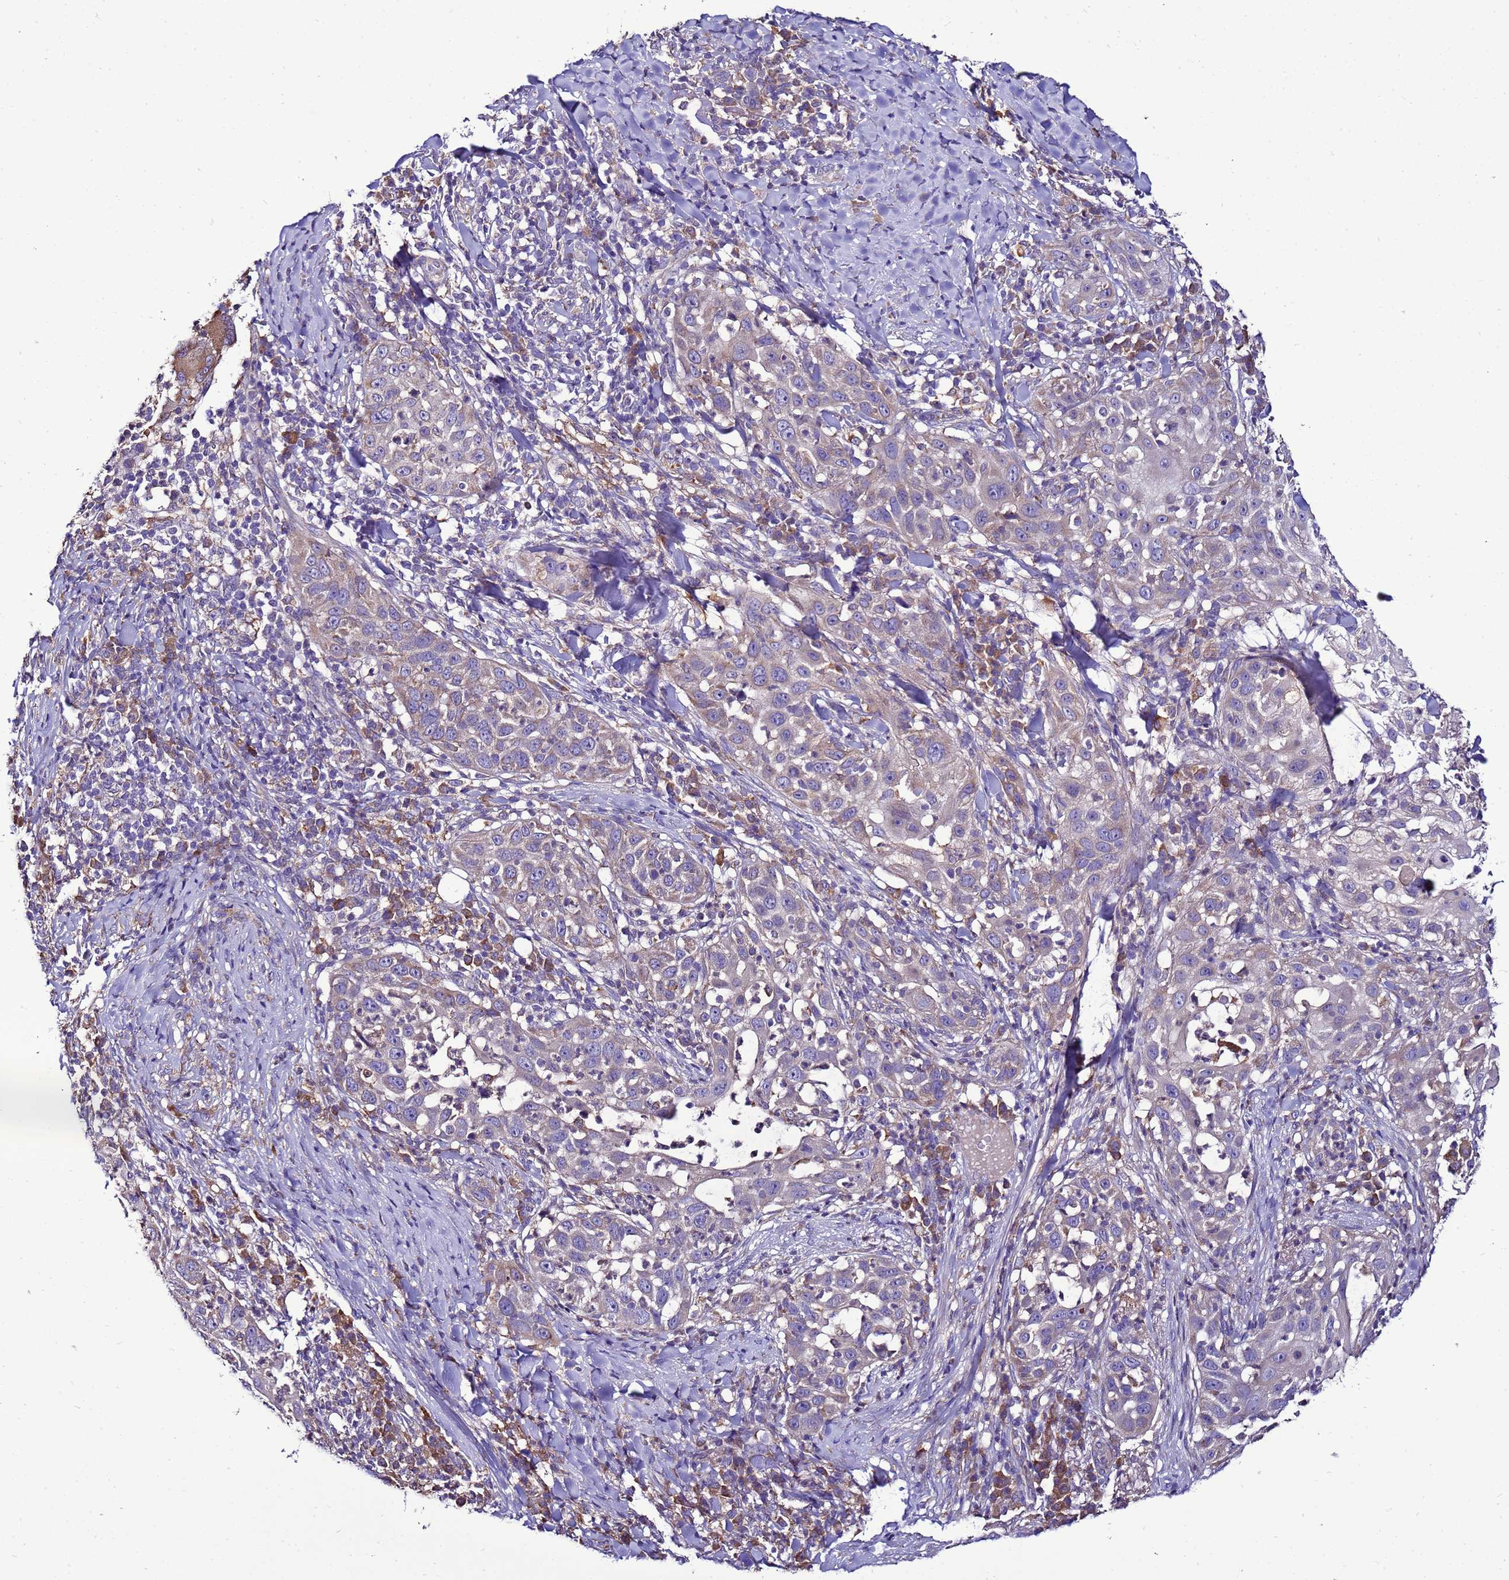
{"staining": {"intensity": "weak", "quantity": "<25%", "location": "cytoplasmic/membranous"}, "tissue": "skin cancer", "cell_type": "Tumor cells", "image_type": "cancer", "snomed": [{"axis": "morphology", "description": "Squamous cell carcinoma, NOS"}, {"axis": "topography", "description": "Skin"}], "caption": "Skin cancer stained for a protein using IHC exhibits no staining tumor cells.", "gene": "ANTKMT", "patient": {"sex": "female", "age": 44}}